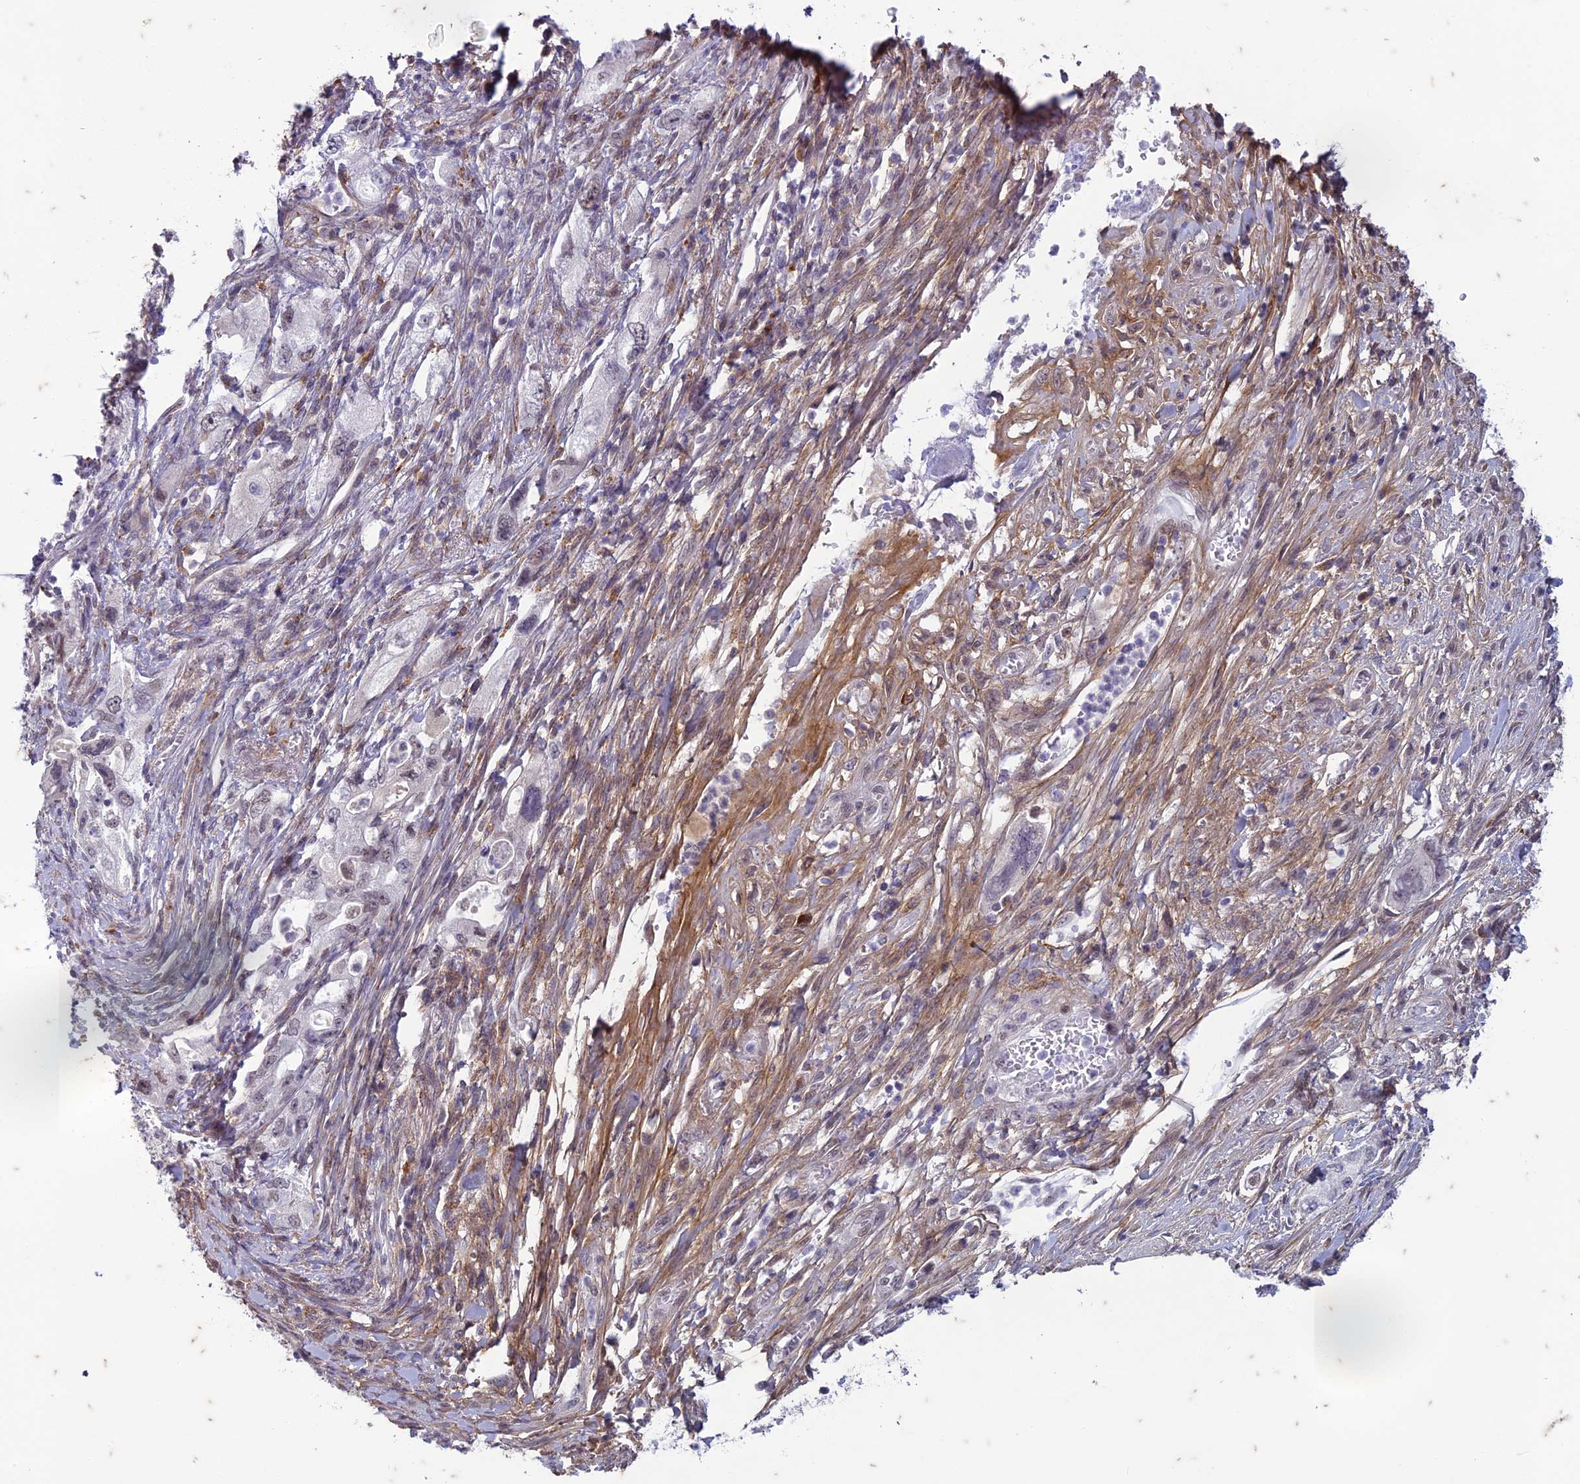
{"staining": {"intensity": "weak", "quantity": "<25%", "location": "nuclear"}, "tissue": "pancreatic cancer", "cell_type": "Tumor cells", "image_type": "cancer", "snomed": [{"axis": "morphology", "description": "Adenocarcinoma, NOS"}, {"axis": "topography", "description": "Pancreas"}], "caption": "An immunohistochemistry histopathology image of pancreatic cancer (adenocarcinoma) is shown. There is no staining in tumor cells of pancreatic cancer (adenocarcinoma).", "gene": "PABPN1L", "patient": {"sex": "female", "age": 73}}